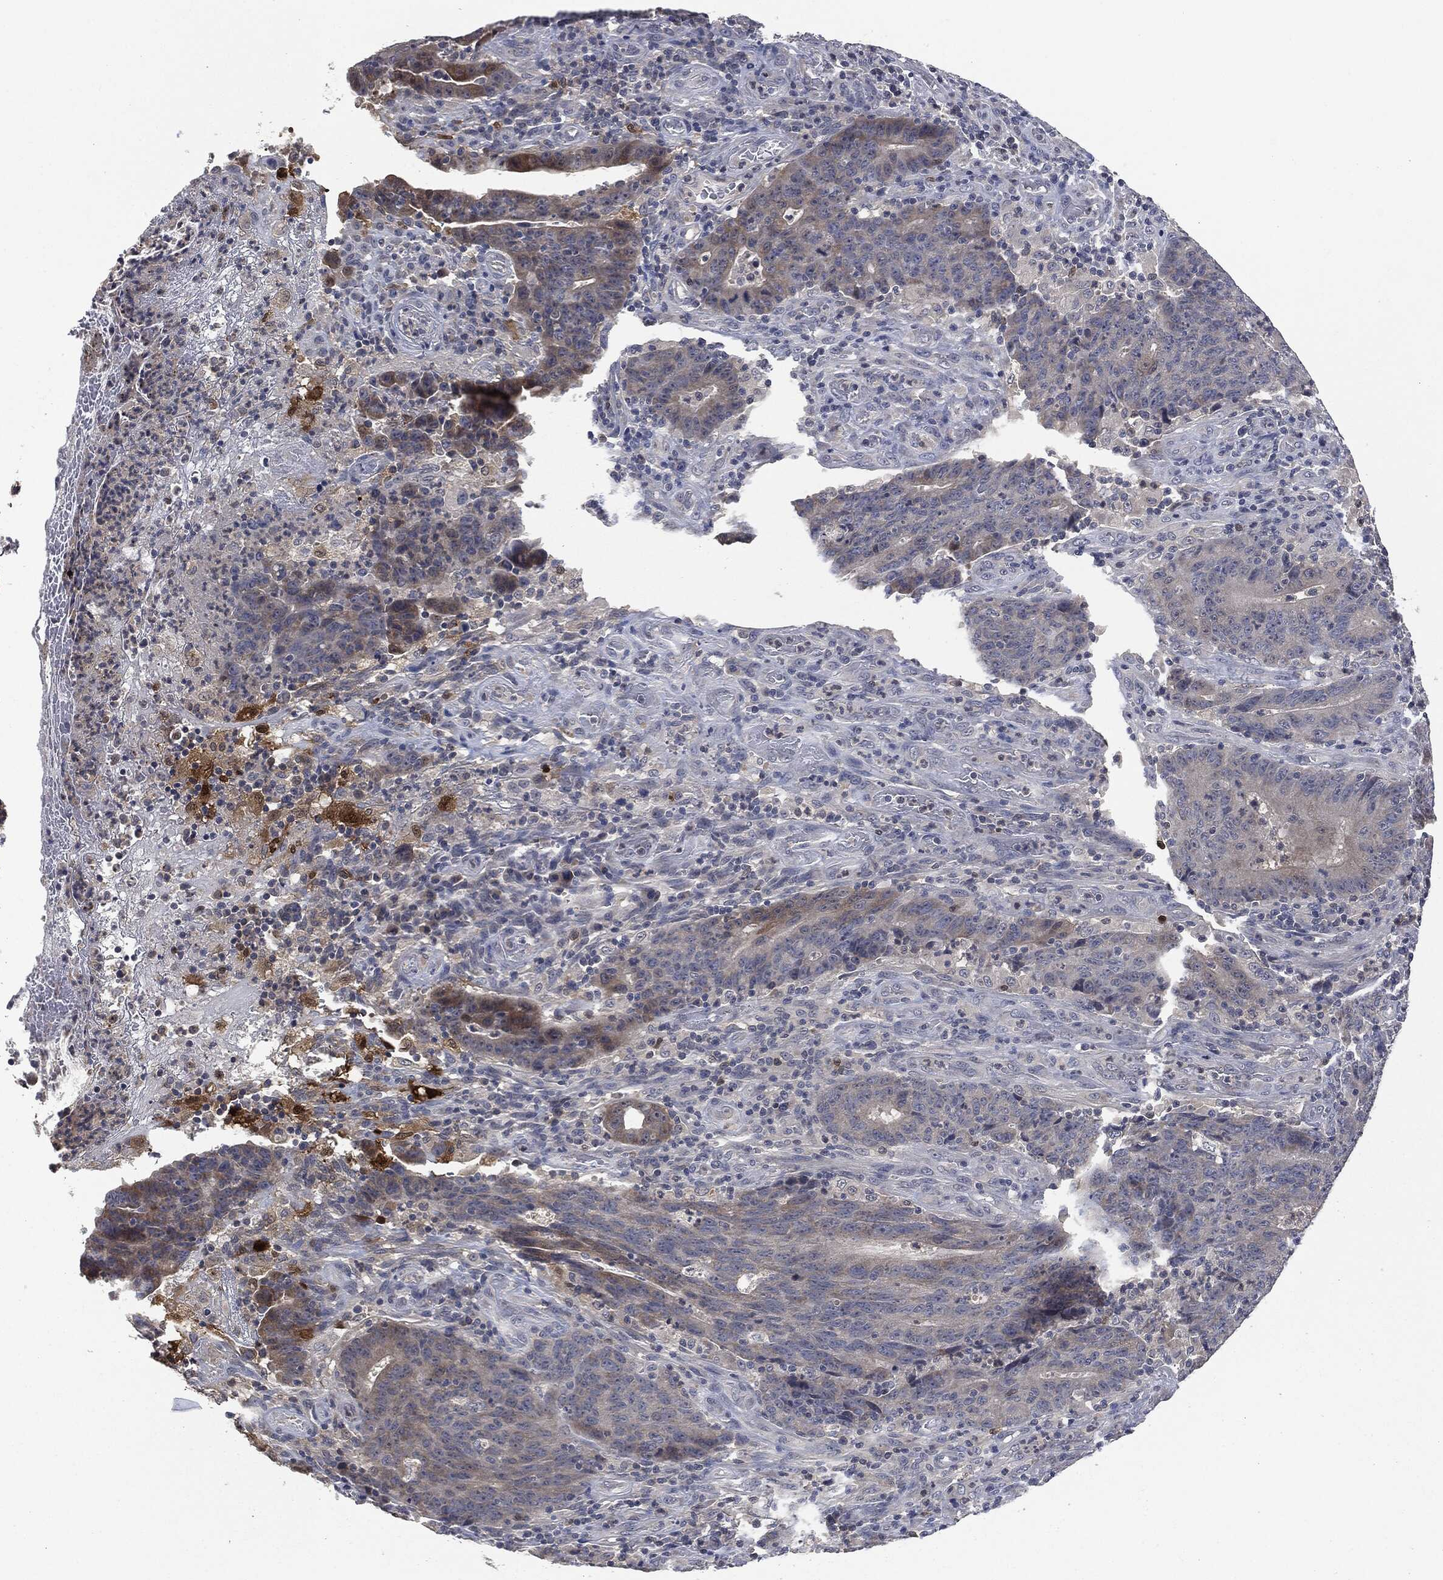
{"staining": {"intensity": "moderate", "quantity": "<25%", "location": "cytoplasmic/membranous"}, "tissue": "colorectal cancer", "cell_type": "Tumor cells", "image_type": "cancer", "snomed": [{"axis": "morphology", "description": "Adenocarcinoma, NOS"}, {"axis": "topography", "description": "Colon"}], "caption": "Colorectal cancer stained with a brown dye demonstrates moderate cytoplasmic/membranous positive expression in approximately <25% of tumor cells.", "gene": "IL1RN", "patient": {"sex": "female", "age": 75}}